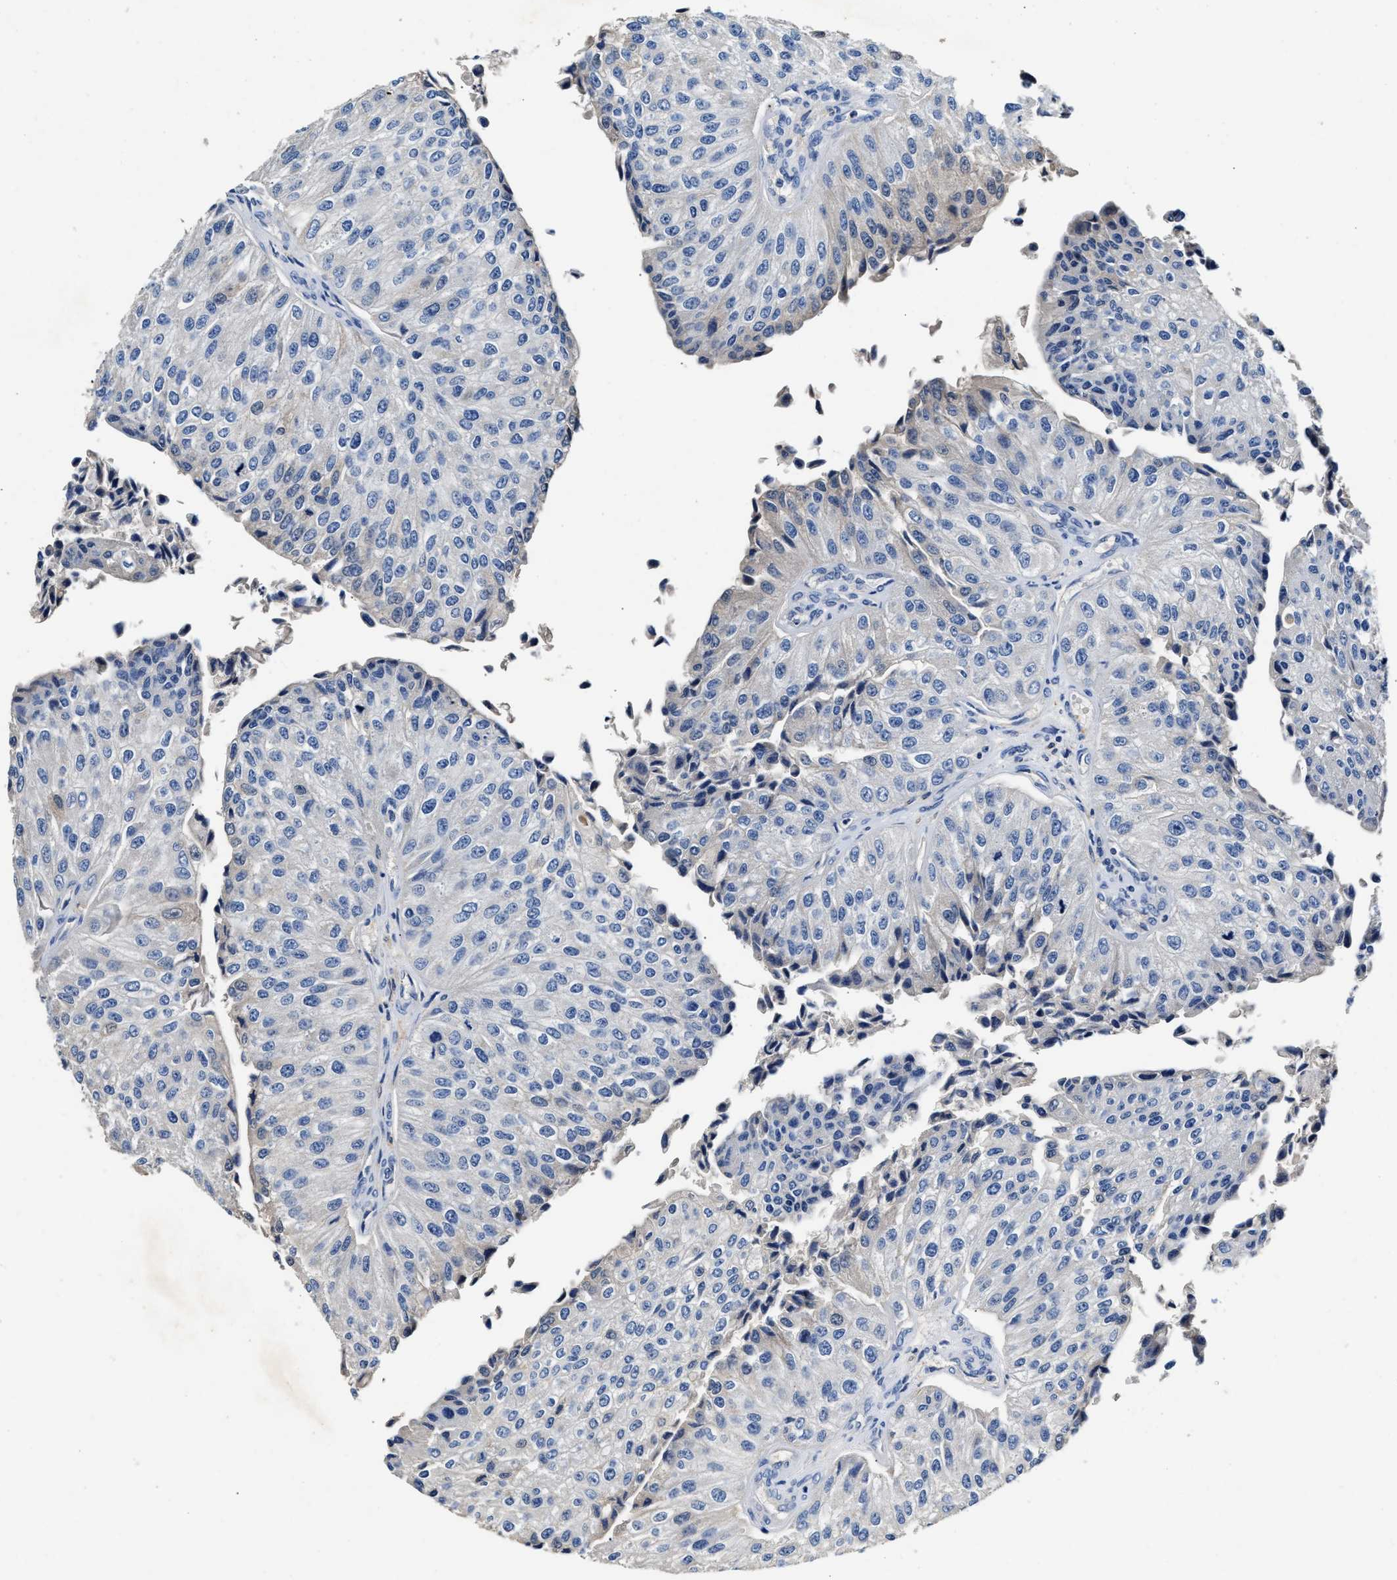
{"staining": {"intensity": "negative", "quantity": "none", "location": "none"}, "tissue": "urothelial cancer", "cell_type": "Tumor cells", "image_type": "cancer", "snomed": [{"axis": "morphology", "description": "Urothelial carcinoma, High grade"}, {"axis": "topography", "description": "Kidney"}, {"axis": "topography", "description": "Urinary bladder"}], "caption": "This photomicrograph is of urothelial cancer stained with immunohistochemistry (IHC) to label a protein in brown with the nuclei are counter-stained blue. There is no expression in tumor cells.", "gene": "SLCO2B1", "patient": {"sex": "male", "age": 77}}